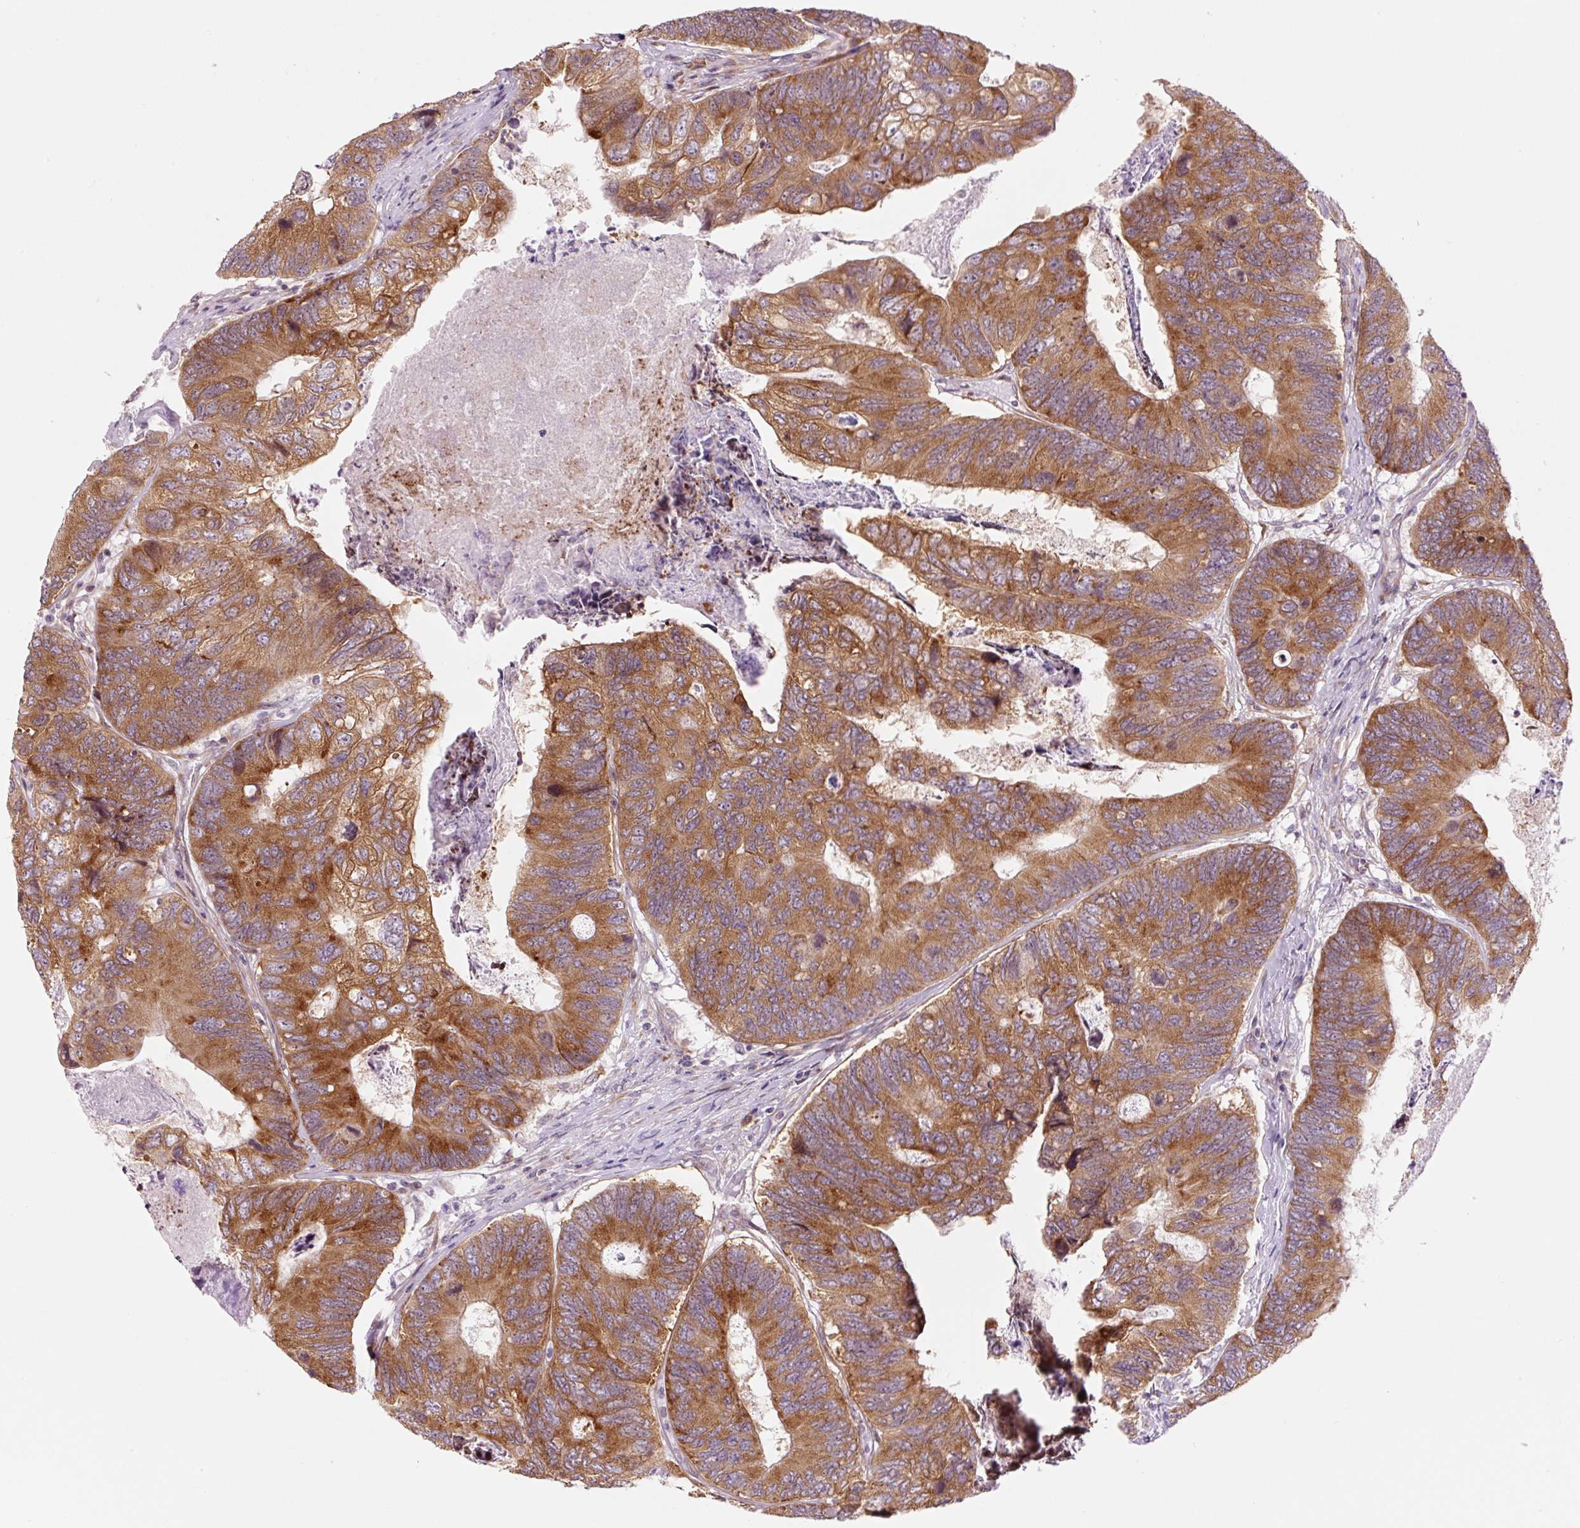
{"staining": {"intensity": "strong", "quantity": ">75%", "location": "cytoplasmic/membranous"}, "tissue": "colorectal cancer", "cell_type": "Tumor cells", "image_type": "cancer", "snomed": [{"axis": "morphology", "description": "Adenocarcinoma, NOS"}, {"axis": "topography", "description": "Colon"}], "caption": "The immunohistochemical stain shows strong cytoplasmic/membranous expression in tumor cells of colorectal adenocarcinoma tissue.", "gene": "RPL41", "patient": {"sex": "female", "age": 67}}